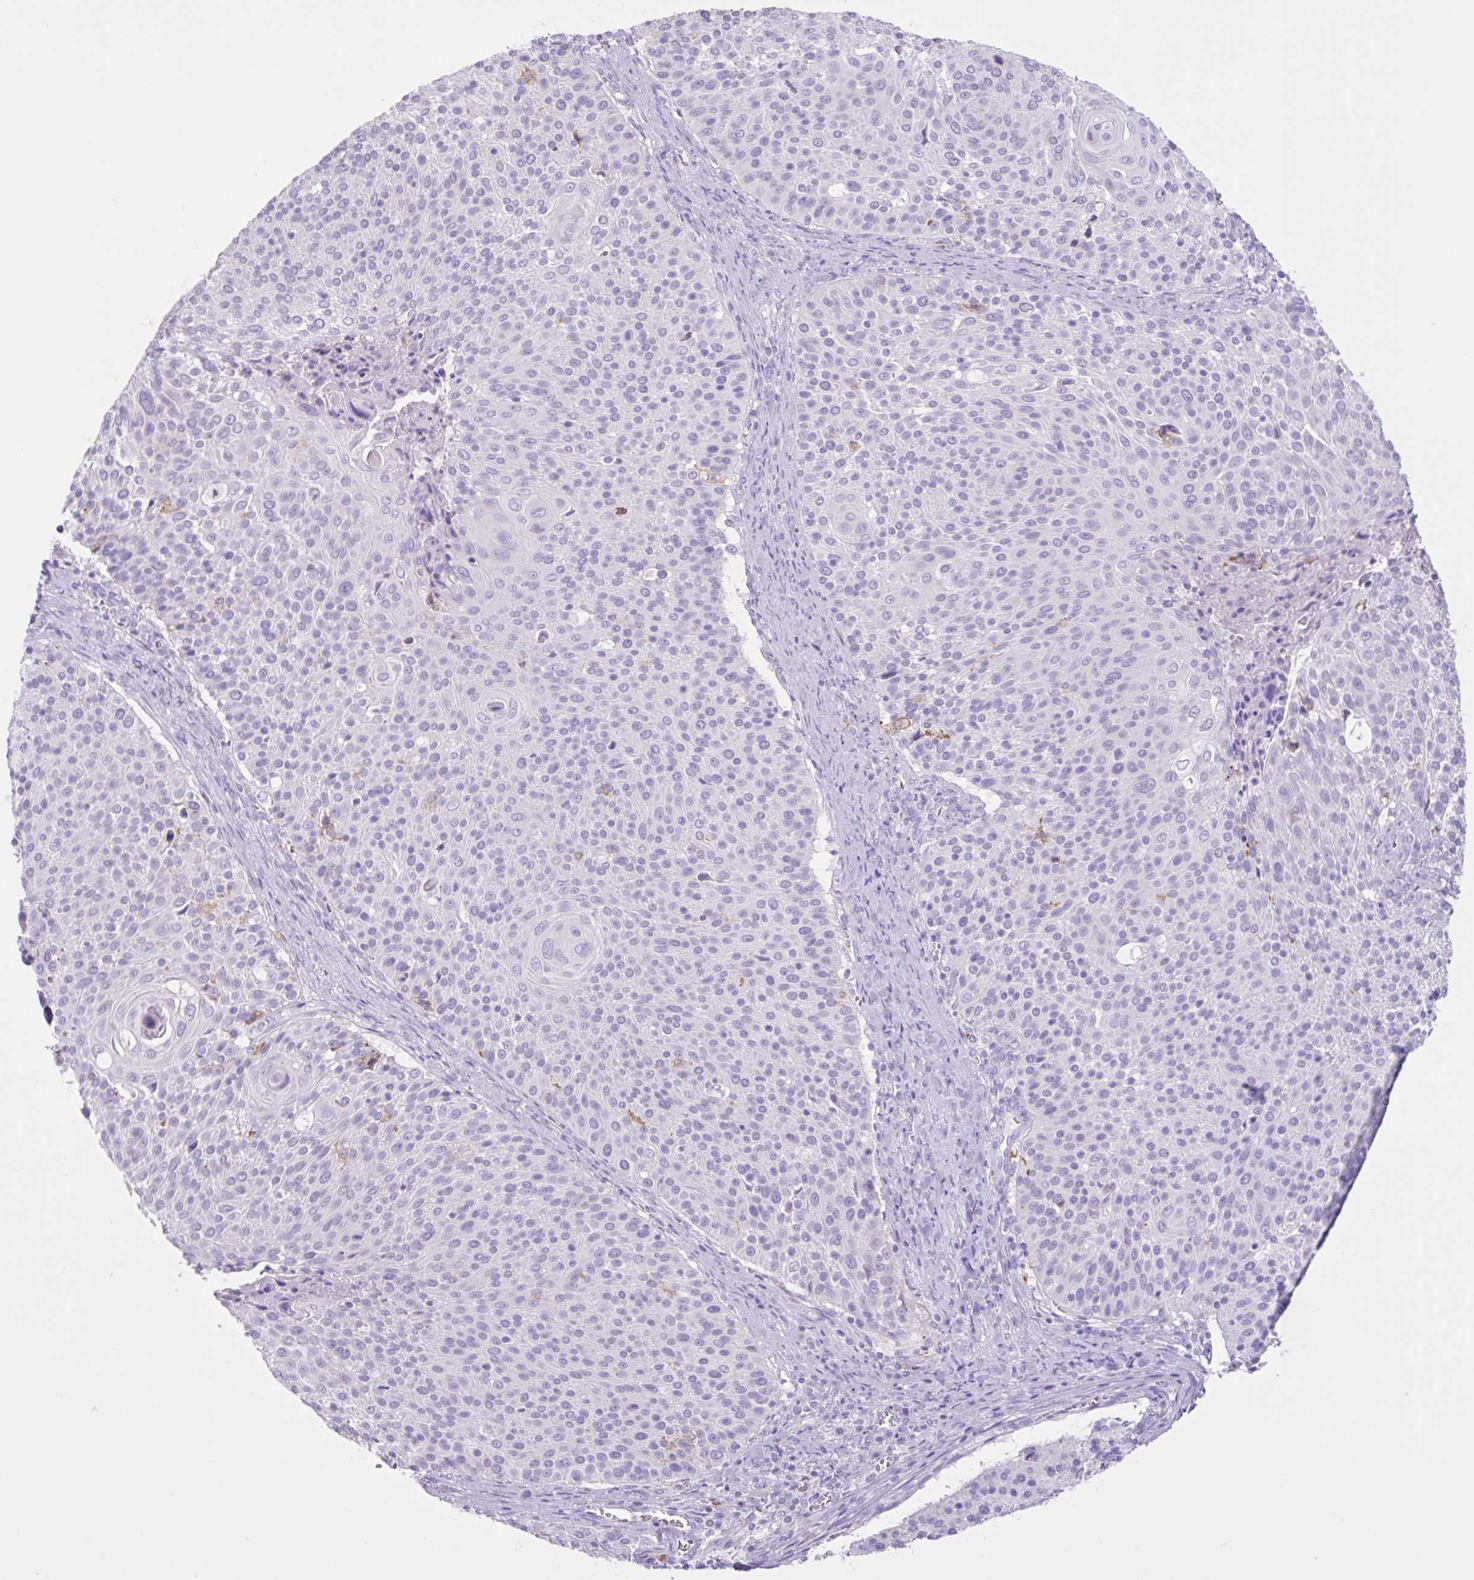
{"staining": {"intensity": "negative", "quantity": "none", "location": "none"}, "tissue": "cervical cancer", "cell_type": "Tumor cells", "image_type": "cancer", "snomed": [{"axis": "morphology", "description": "Squamous cell carcinoma, NOS"}, {"axis": "topography", "description": "Cervix"}], "caption": "A photomicrograph of cervical squamous cell carcinoma stained for a protein demonstrates no brown staining in tumor cells.", "gene": "CST11", "patient": {"sex": "female", "age": 31}}